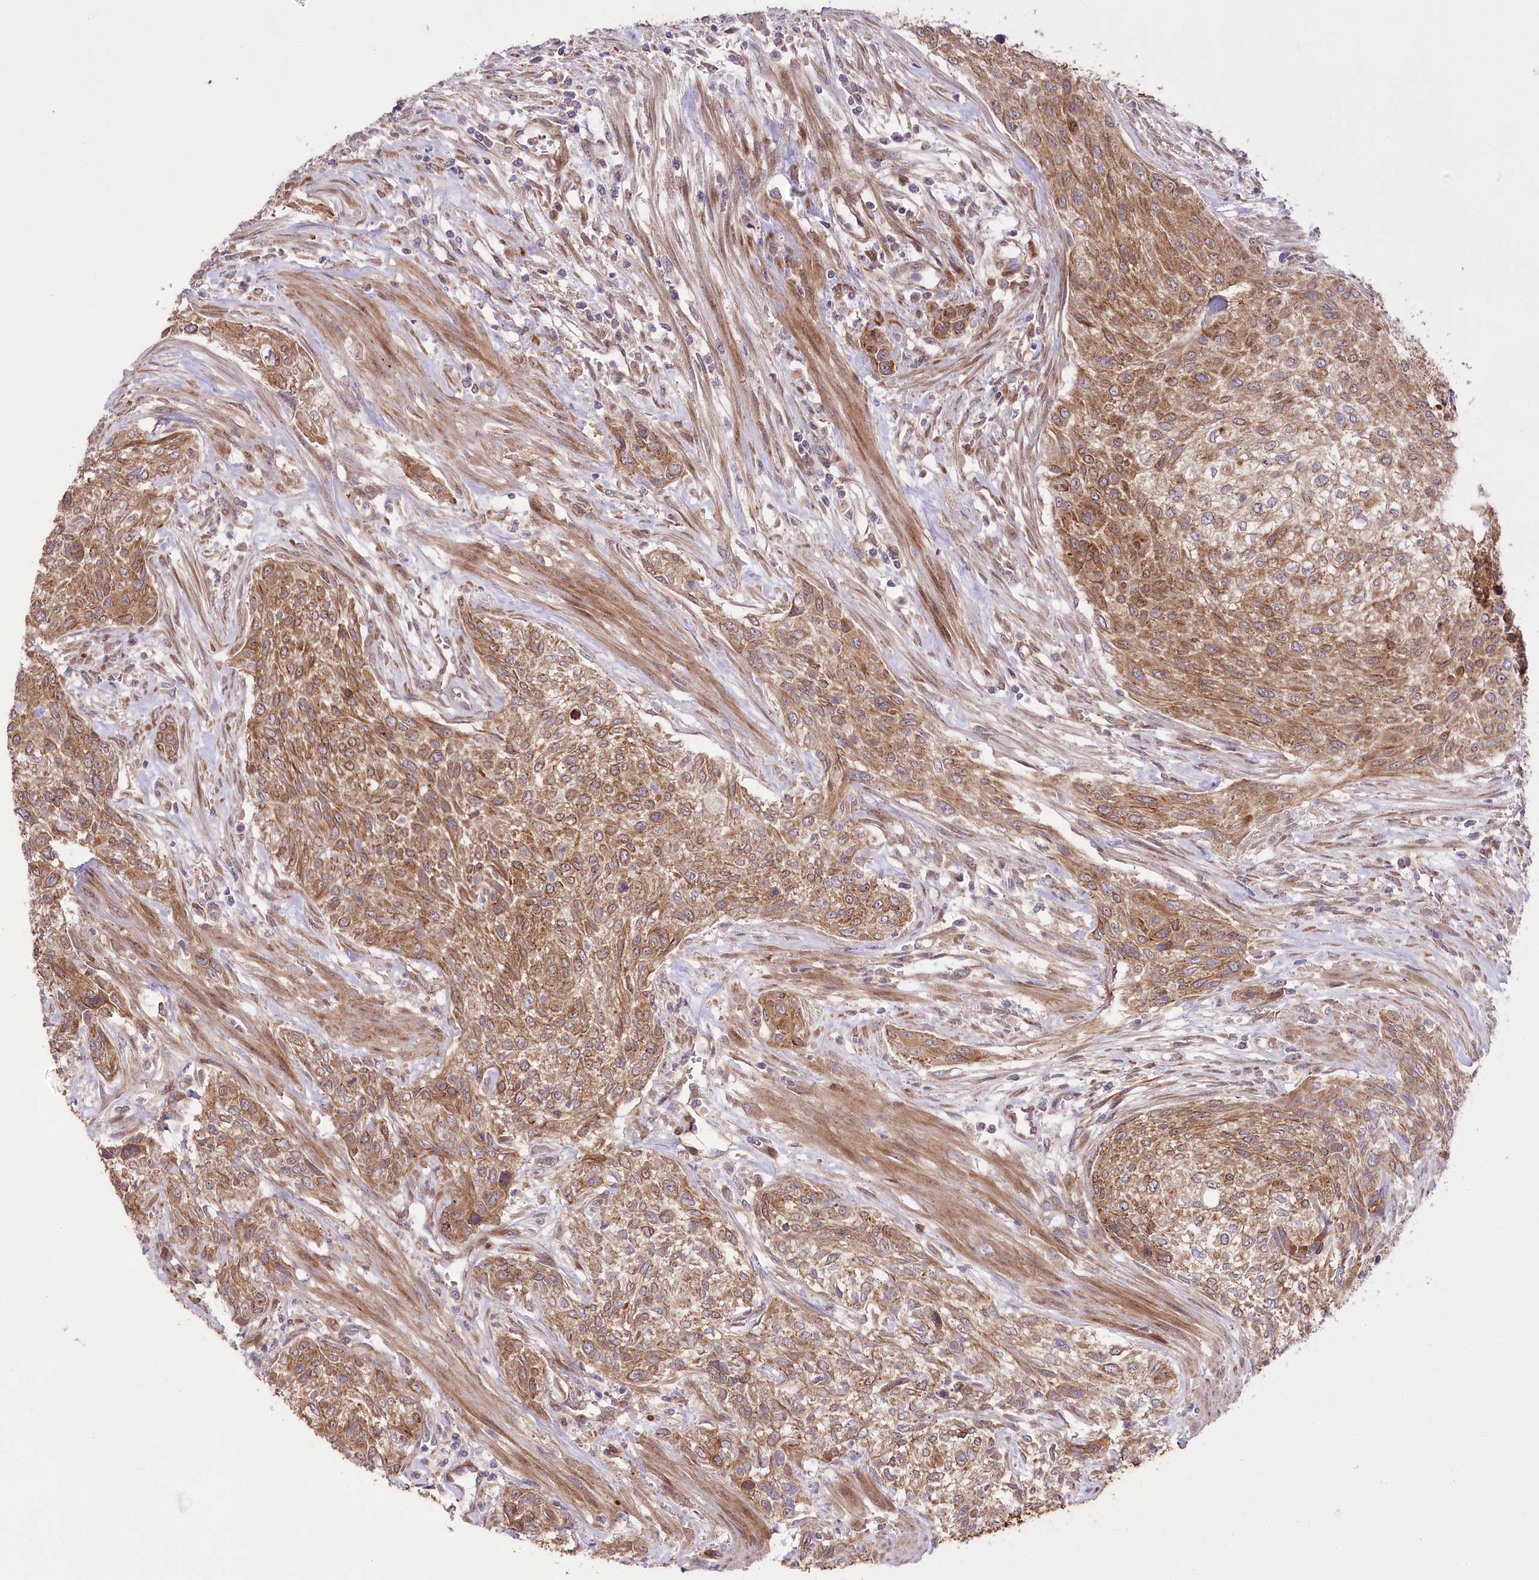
{"staining": {"intensity": "moderate", "quantity": ">75%", "location": "cytoplasmic/membranous"}, "tissue": "urothelial cancer", "cell_type": "Tumor cells", "image_type": "cancer", "snomed": [{"axis": "morphology", "description": "Normal tissue, NOS"}, {"axis": "morphology", "description": "Urothelial carcinoma, NOS"}, {"axis": "topography", "description": "Urinary bladder"}, {"axis": "topography", "description": "Peripheral nerve tissue"}], "caption": "Immunohistochemistry staining of transitional cell carcinoma, which demonstrates medium levels of moderate cytoplasmic/membranous staining in approximately >75% of tumor cells indicating moderate cytoplasmic/membranous protein expression. The staining was performed using DAB (3,3'-diaminobenzidine) (brown) for protein detection and nuclei were counterstained in hematoxylin (blue).", "gene": "TRUB1", "patient": {"sex": "male", "age": 35}}